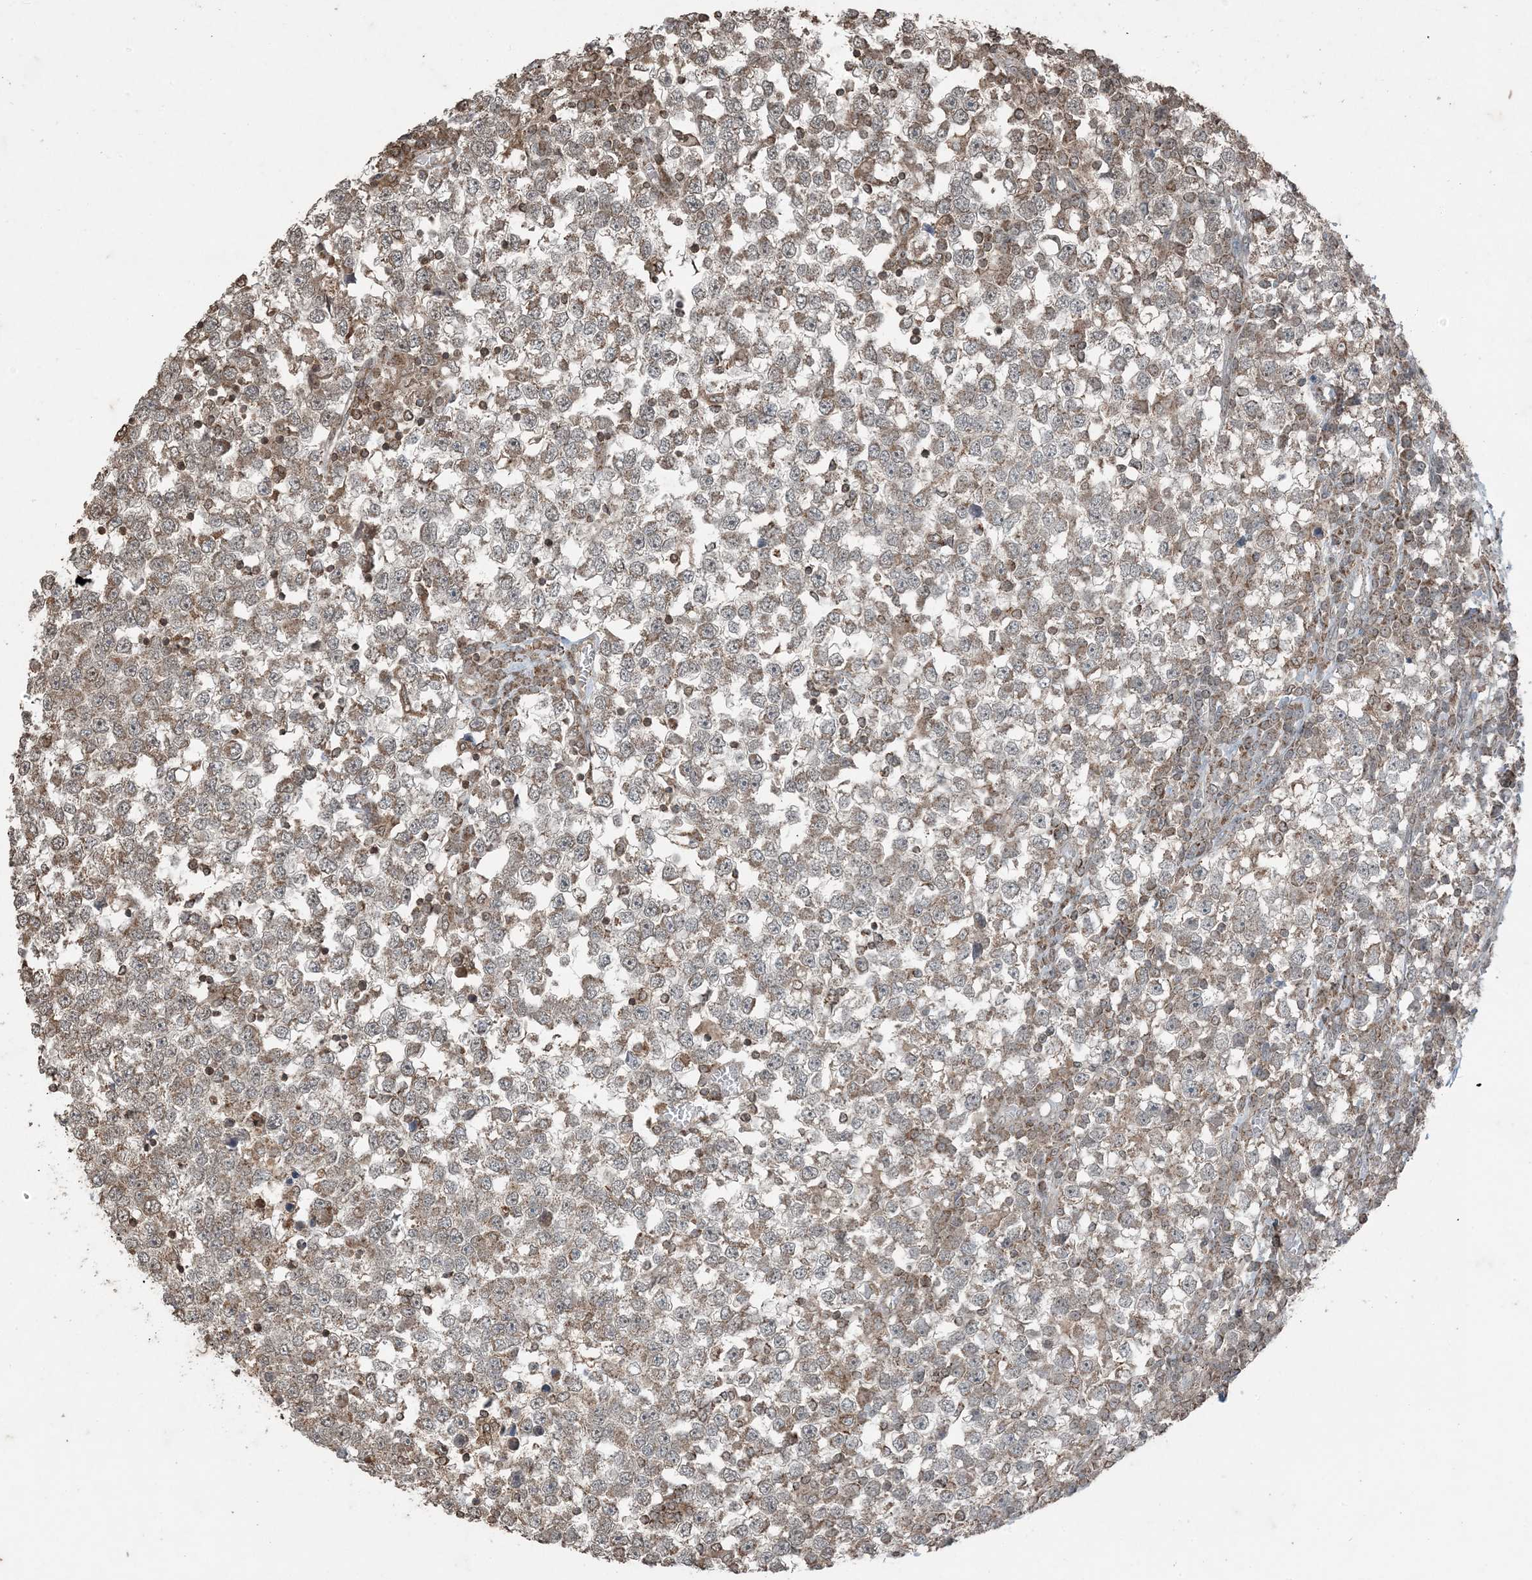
{"staining": {"intensity": "weak", "quantity": ">75%", "location": "cytoplasmic/membranous"}, "tissue": "testis cancer", "cell_type": "Tumor cells", "image_type": "cancer", "snomed": [{"axis": "morphology", "description": "Seminoma, NOS"}, {"axis": "topography", "description": "Testis"}], "caption": "Protein positivity by immunohistochemistry exhibits weak cytoplasmic/membranous staining in about >75% of tumor cells in testis seminoma. The protein is stained brown, and the nuclei are stained in blue (DAB (3,3'-diaminobenzidine) IHC with brightfield microscopy, high magnification).", "gene": "GNL1", "patient": {"sex": "male", "age": 65}}